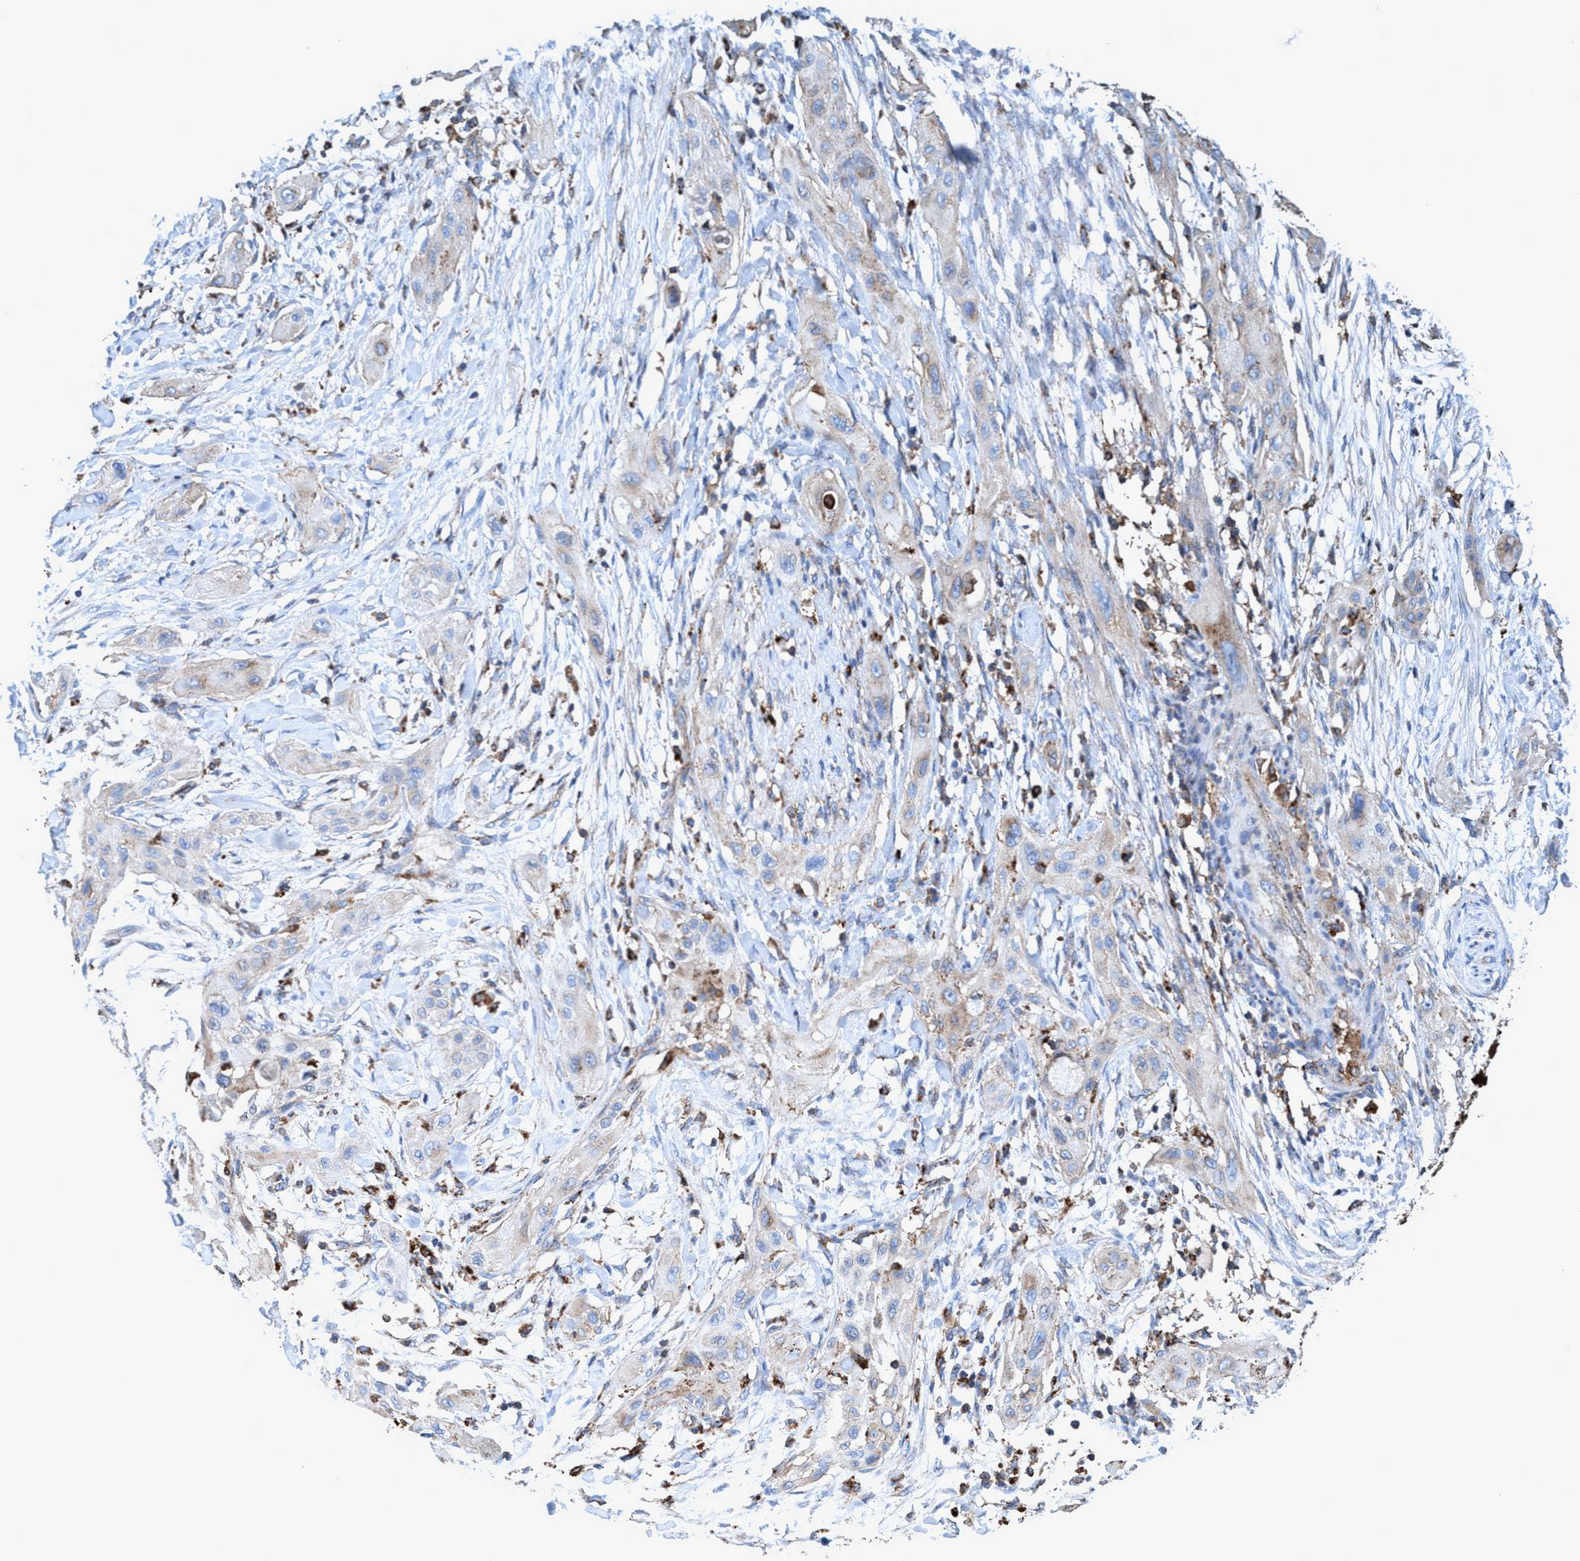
{"staining": {"intensity": "weak", "quantity": "25%-75%", "location": "cytoplasmic/membranous"}, "tissue": "lung cancer", "cell_type": "Tumor cells", "image_type": "cancer", "snomed": [{"axis": "morphology", "description": "Squamous cell carcinoma, NOS"}, {"axis": "topography", "description": "Lung"}], "caption": "Protein staining of lung squamous cell carcinoma tissue exhibits weak cytoplasmic/membranous positivity in approximately 25%-75% of tumor cells.", "gene": "TRIM65", "patient": {"sex": "female", "age": 47}}